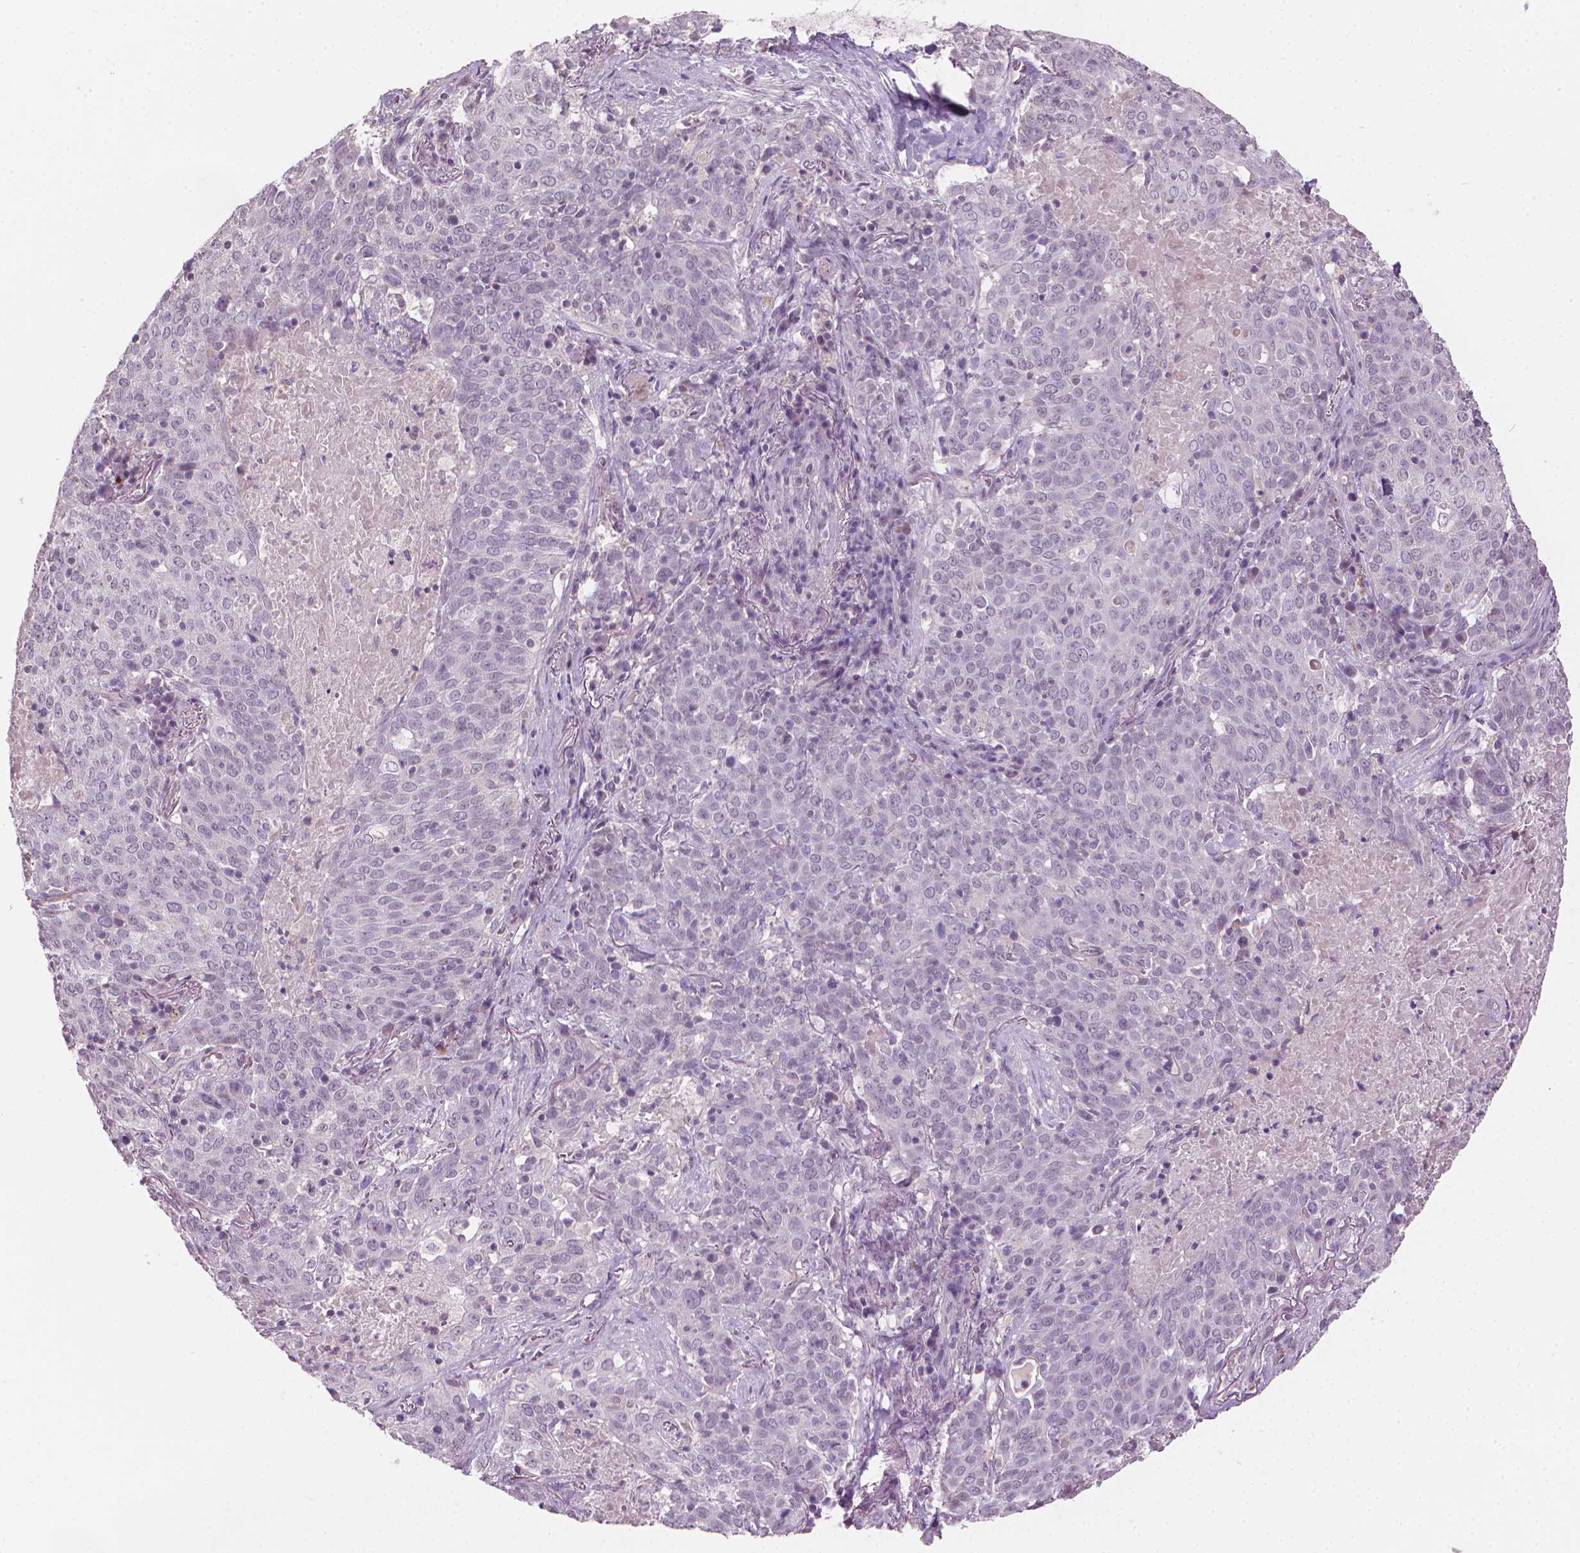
{"staining": {"intensity": "negative", "quantity": "none", "location": "none"}, "tissue": "lung cancer", "cell_type": "Tumor cells", "image_type": "cancer", "snomed": [{"axis": "morphology", "description": "Squamous cell carcinoma, NOS"}, {"axis": "topography", "description": "Lung"}], "caption": "Immunohistochemistry (IHC) image of neoplastic tissue: squamous cell carcinoma (lung) stained with DAB reveals no significant protein staining in tumor cells.", "gene": "SAXO2", "patient": {"sex": "male", "age": 82}}